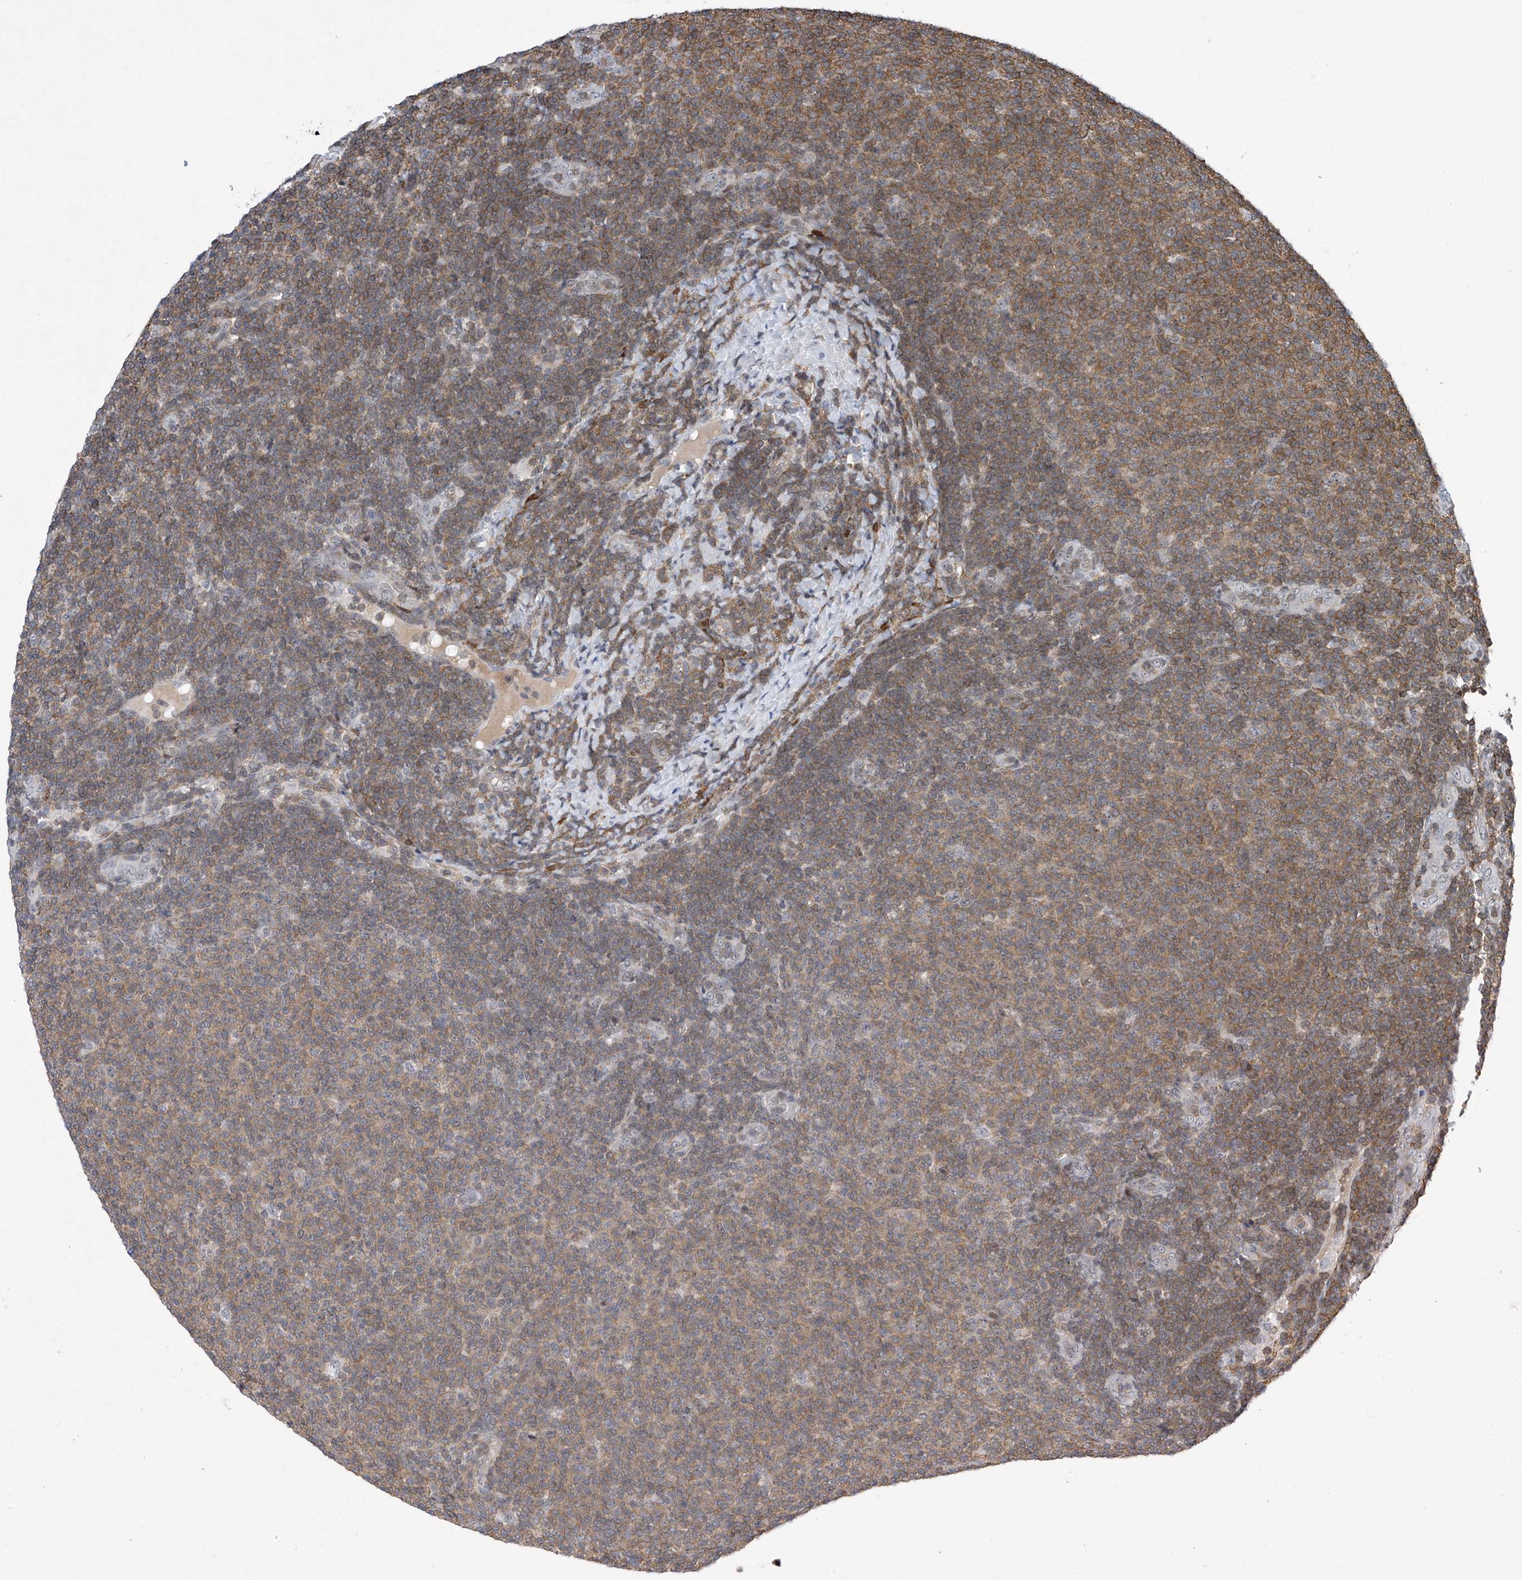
{"staining": {"intensity": "weak", "quantity": ">75%", "location": "cytoplasmic/membranous"}, "tissue": "lymphoma", "cell_type": "Tumor cells", "image_type": "cancer", "snomed": [{"axis": "morphology", "description": "Malignant lymphoma, non-Hodgkin's type, Low grade"}, {"axis": "topography", "description": "Lymph node"}], "caption": "Immunohistochemistry (IHC) image of neoplastic tissue: human lymphoma stained using immunohistochemistry (IHC) reveals low levels of weak protein expression localized specifically in the cytoplasmic/membranous of tumor cells, appearing as a cytoplasmic/membranous brown color.", "gene": "MSL3", "patient": {"sex": "male", "age": 66}}